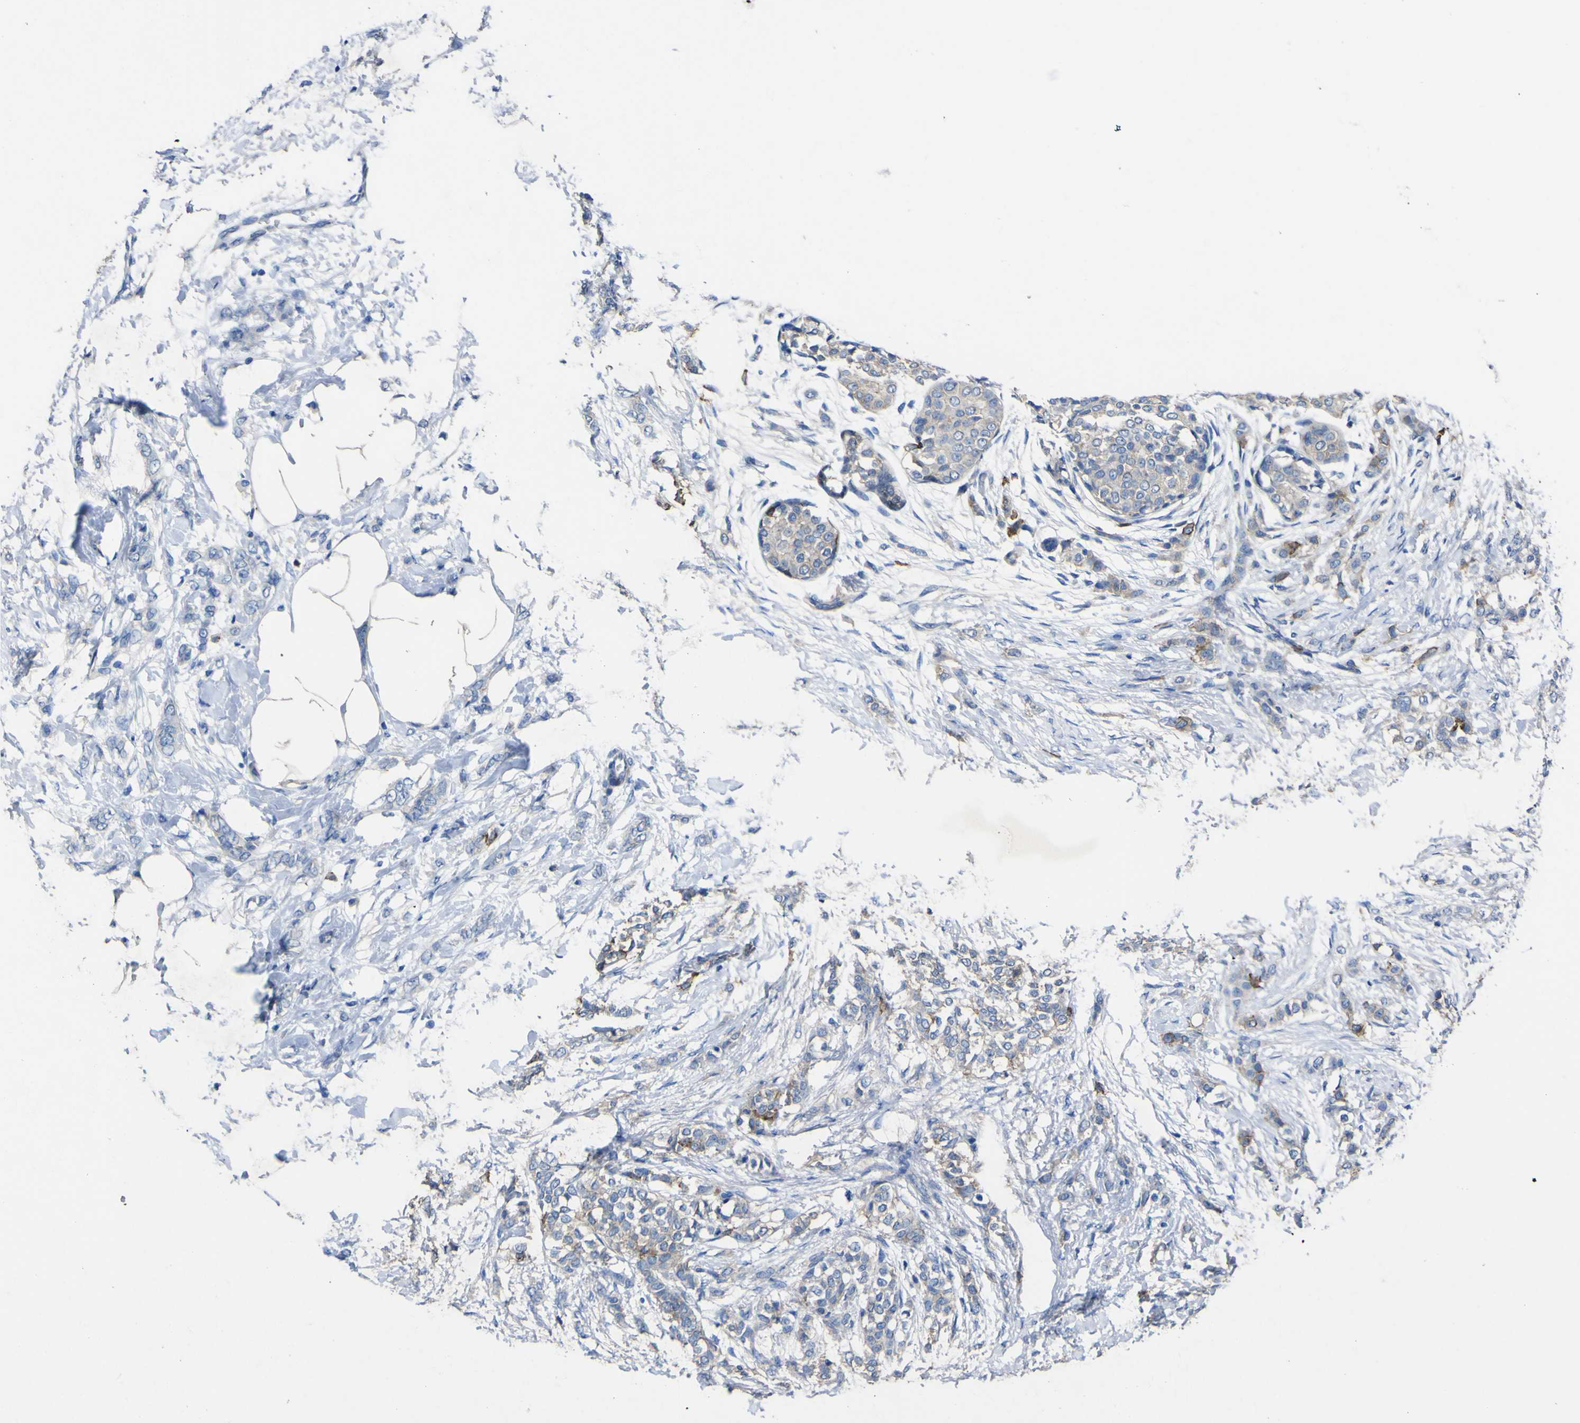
{"staining": {"intensity": "weak", "quantity": "<25%", "location": "cytoplasmic/membranous"}, "tissue": "breast cancer", "cell_type": "Tumor cells", "image_type": "cancer", "snomed": [{"axis": "morphology", "description": "Lobular carcinoma, in situ"}, {"axis": "morphology", "description": "Lobular carcinoma"}, {"axis": "topography", "description": "Breast"}], "caption": "The immunohistochemistry (IHC) image has no significant expression in tumor cells of breast cancer tissue. (DAB (3,3'-diaminobenzidine) IHC with hematoxylin counter stain).", "gene": "AGO4", "patient": {"sex": "female", "age": 41}}